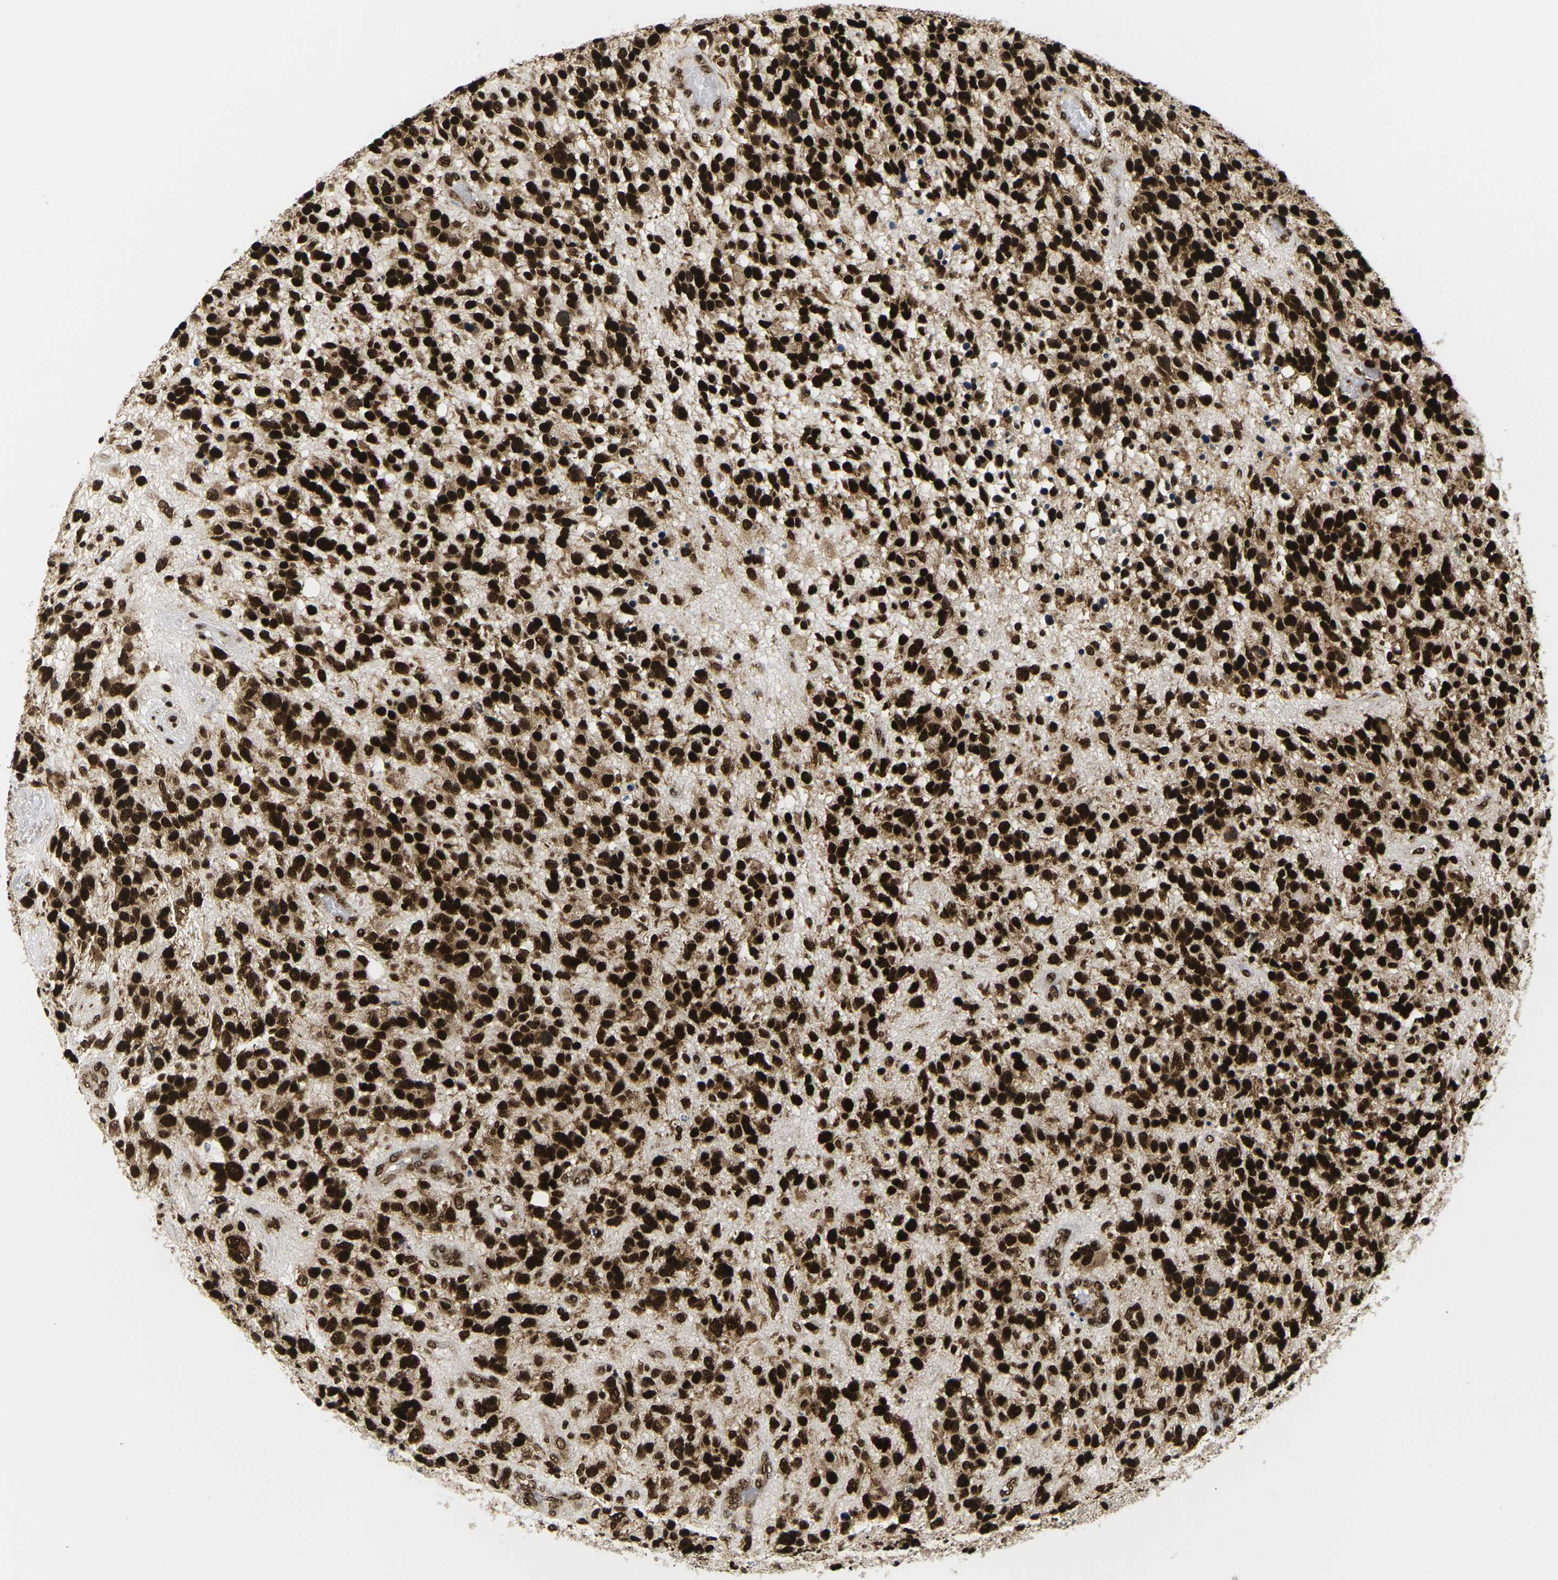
{"staining": {"intensity": "strong", "quantity": ">75%", "location": "nuclear"}, "tissue": "glioma", "cell_type": "Tumor cells", "image_type": "cancer", "snomed": [{"axis": "morphology", "description": "Glioma, malignant, High grade"}, {"axis": "topography", "description": "Brain"}], "caption": "Immunohistochemistry (IHC) staining of high-grade glioma (malignant), which exhibits high levels of strong nuclear staining in about >75% of tumor cells indicating strong nuclear protein staining. The staining was performed using DAB (3,3'-diaminobenzidine) (brown) for protein detection and nuclei were counterstained in hematoxylin (blue).", "gene": "CELF1", "patient": {"sex": "female", "age": 58}}